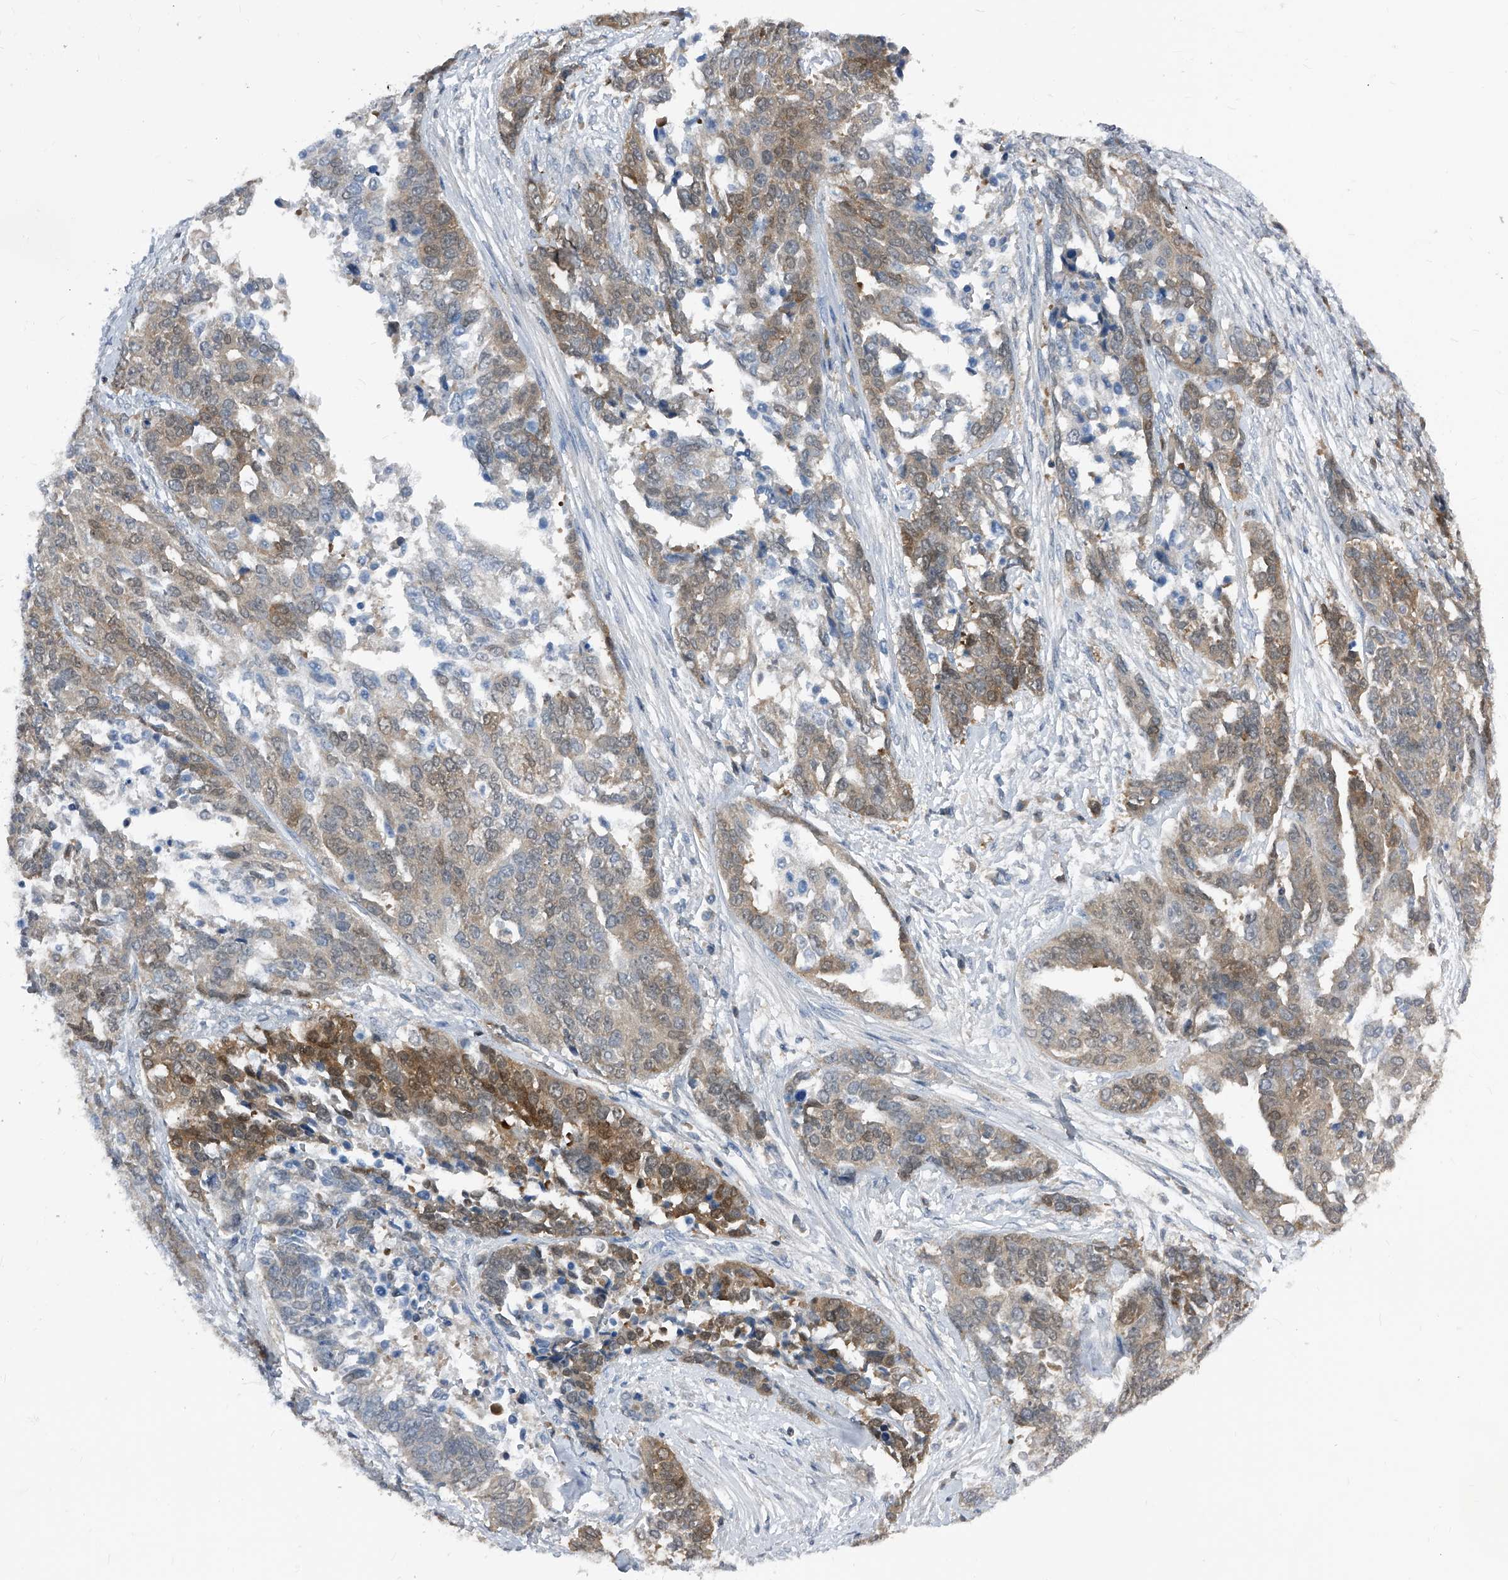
{"staining": {"intensity": "weak", "quantity": ">75%", "location": "cytoplasmic/membranous"}, "tissue": "ovarian cancer", "cell_type": "Tumor cells", "image_type": "cancer", "snomed": [{"axis": "morphology", "description": "Cystadenocarcinoma, serous, NOS"}, {"axis": "topography", "description": "Ovary"}], "caption": "A brown stain labels weak cytoplasmic/membranous staining of a protein in serous cystadenocarcinoma (ovarian) tumor cells. (DAB IHC, brown staining for protein, blue staining for nuclei).", "gene": "MAP2K6", "patient": {"sex": "female", "age": 44}}